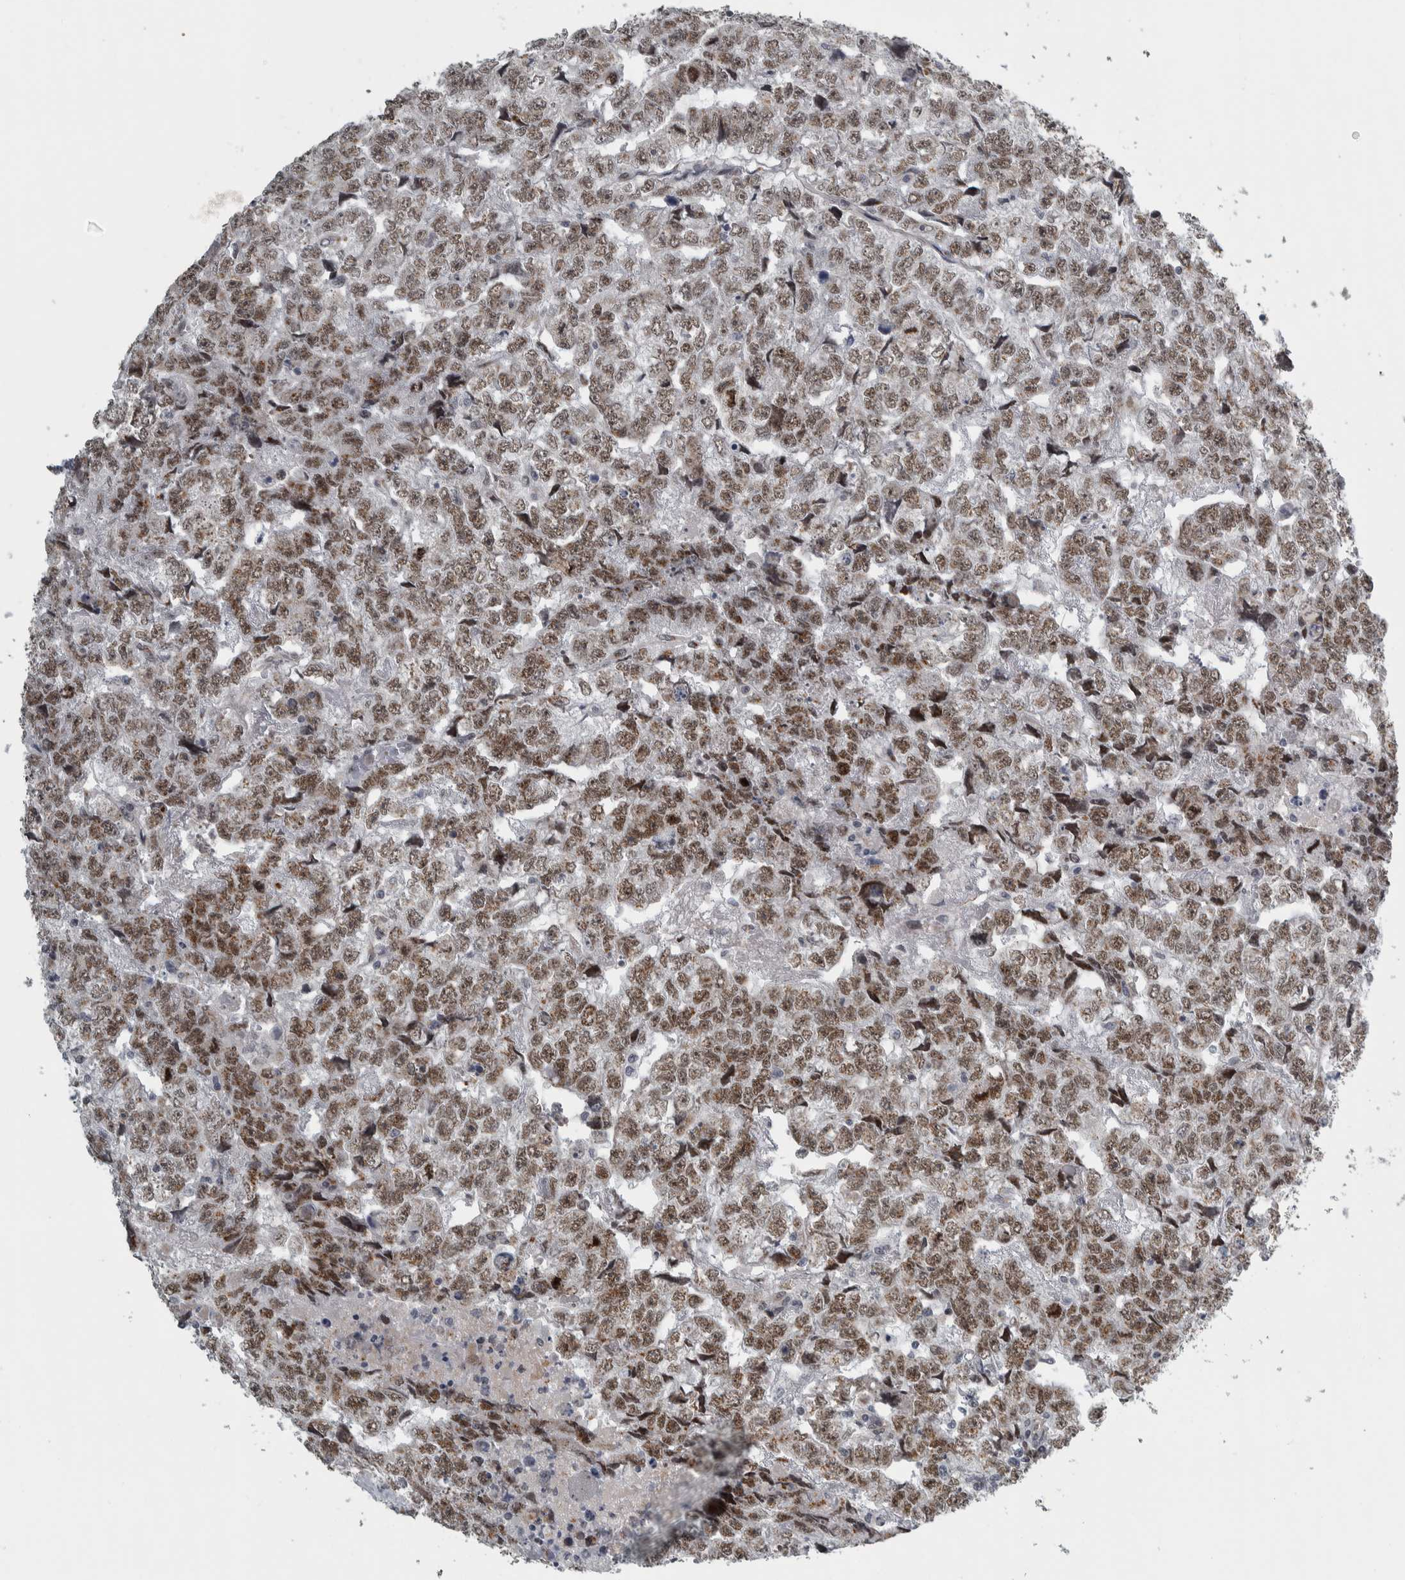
{"staining": {"intensity": "moderate", "quantity": ">75%", "location": "nuclear"}, "tissue": "testis cancer", "cell_type": "Tumor cells", "image_type": "cancer", "snomed": [{"axis": "morphology", "description": "Carcinoma, Embryonal, NOS"}, {"axis": "topography", "description": "Testis"}], "caption": "Immunohistochemistry (IHC) micrograph of neoplastic tissue: human embryonal carcinoma (testis) stained using immunohistochemistry exhibits medium levels of moderate protein expression localized specifically in the nuclear of tumor cells, appearing as a nuclear brown color.", "gene": "ZMYND8", "patient": {"sex": "male", "age": 36}}